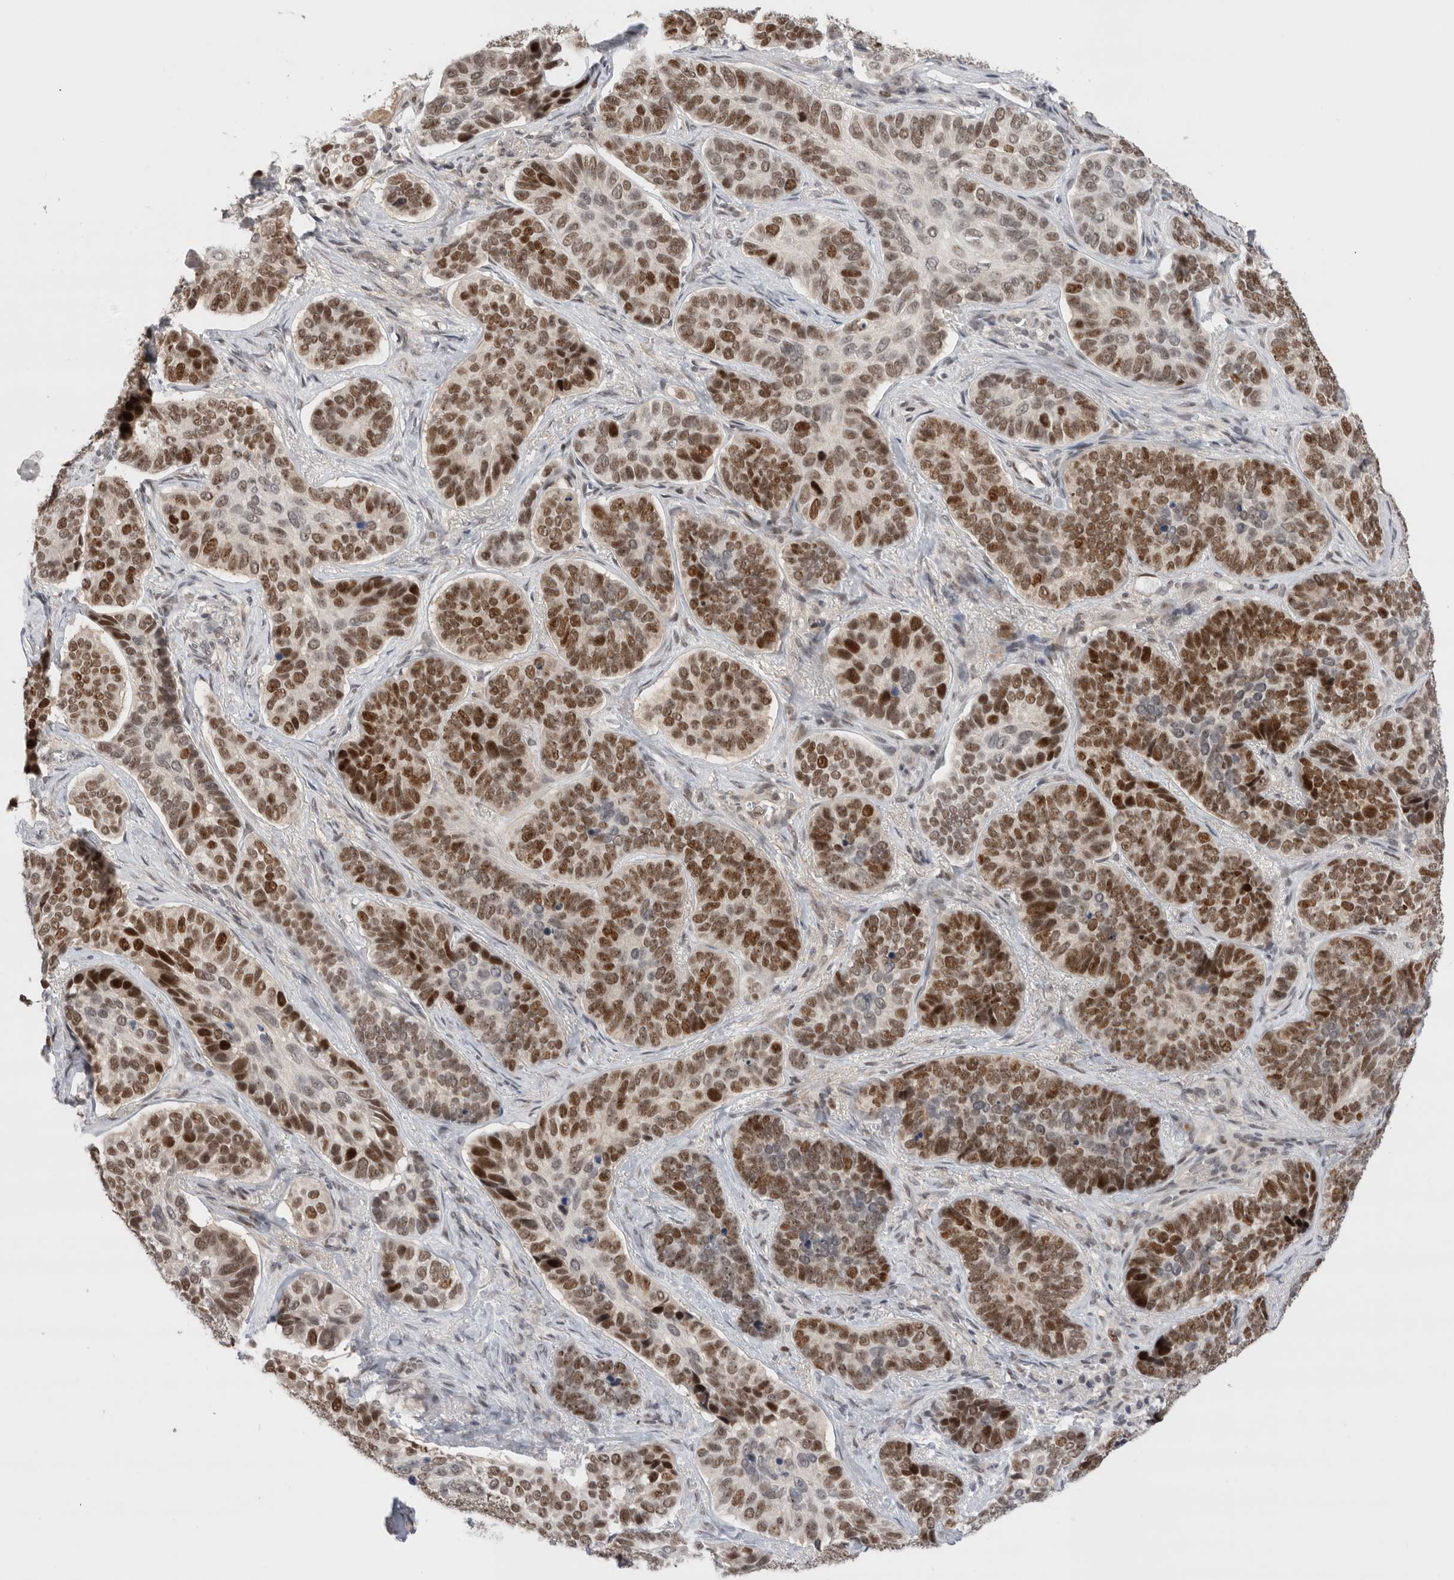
{"staining": {"intensity": "strong", "quantity": ">75%", "location": "nuclear"}, "tissue": "skin cancer", "cell_type": "Tumor cells", "image_type": "cancer", "snomed": [{"axis": "morphology", "description": "Basal cell carcinoma"}, {"axis": "topography", "description": "Skin"}], "caption": "This micrograph reveals skin basal cell carcinoma stained with immunohistochemistry to label a protein in brown. The nuclear of tumor cells show strong positivity for the protein. Nuclei are counter-stained blue.", "gene": "ZNF521", "patient": {"sex": "male", "age": 62}}